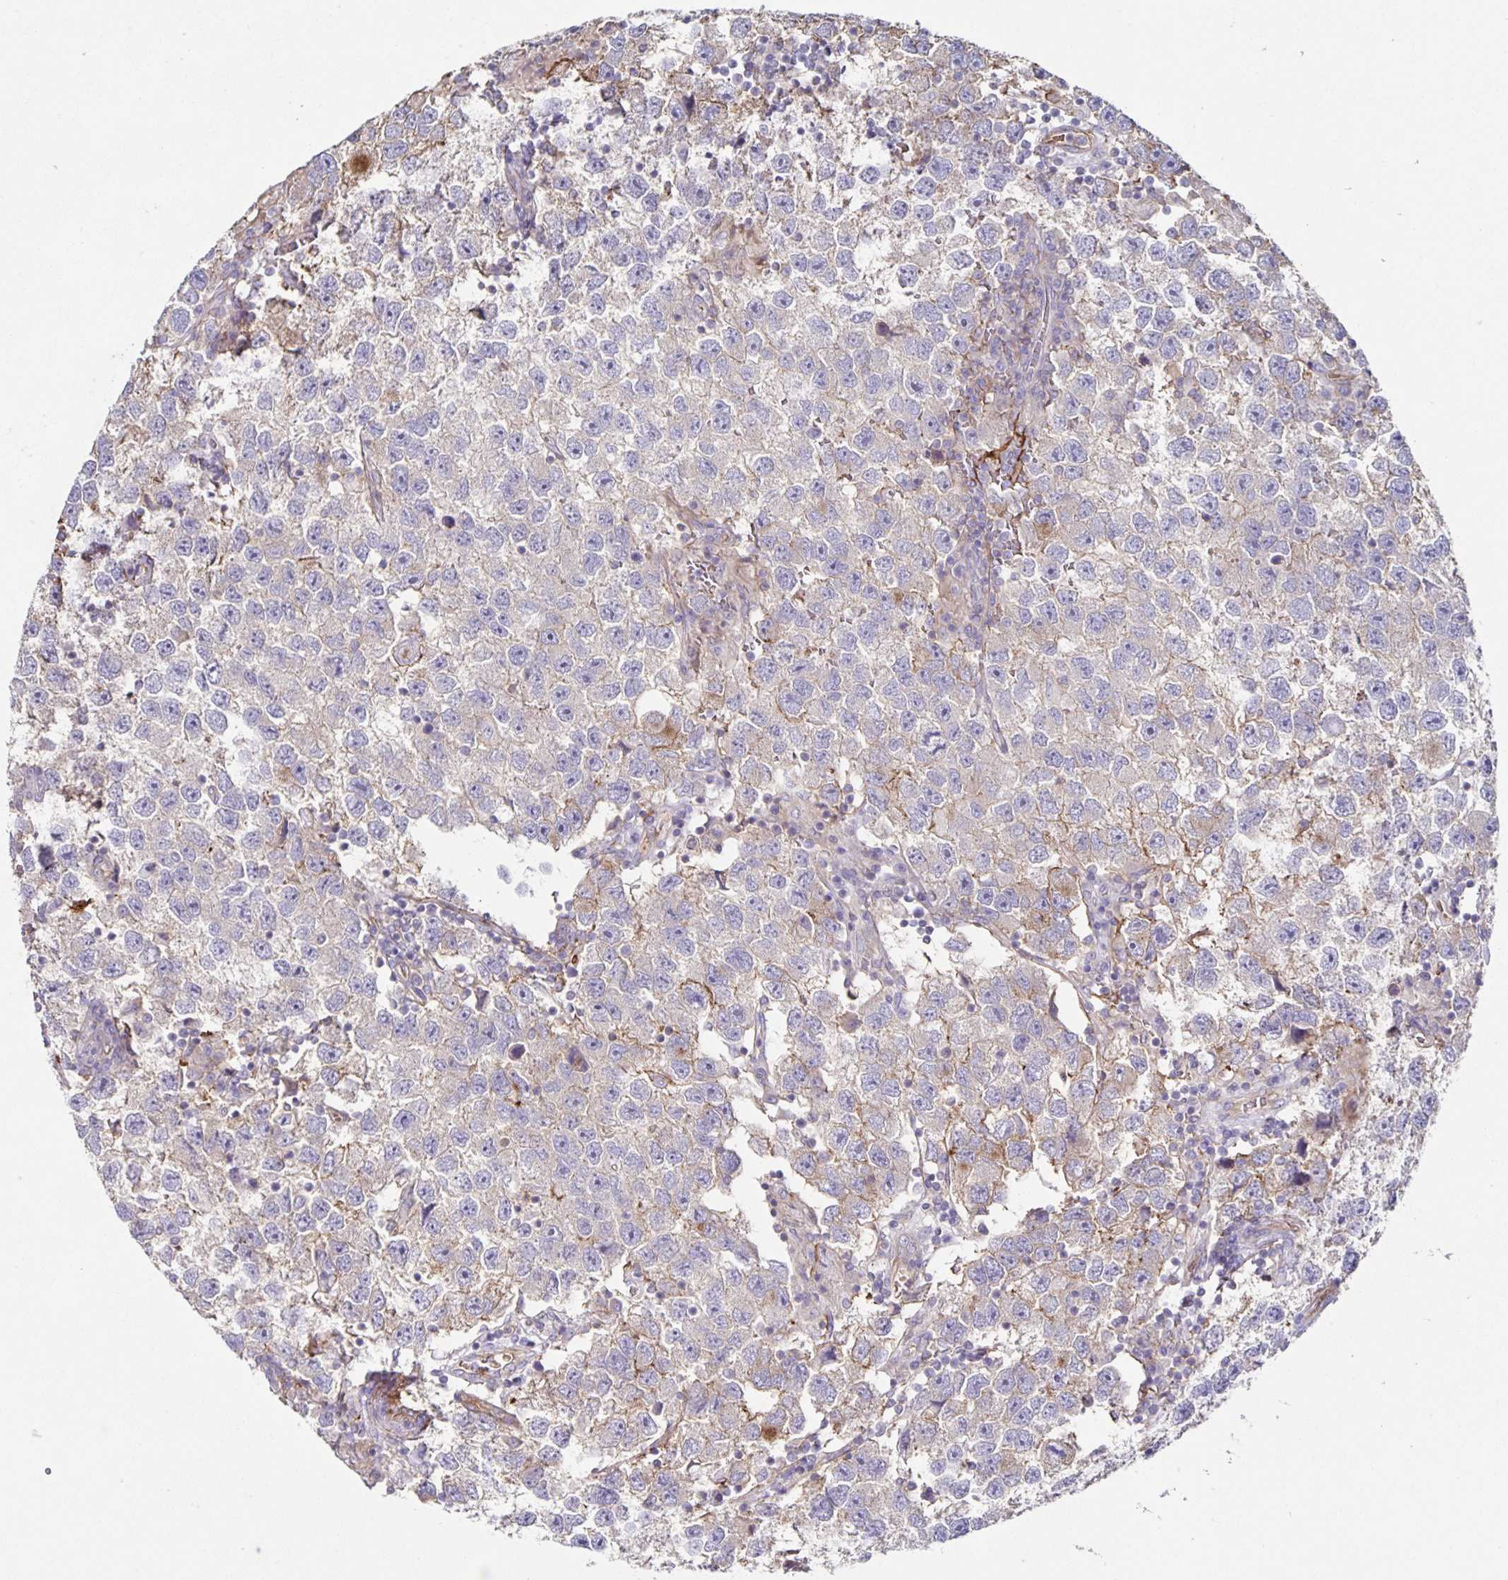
{"staining": {"intensity": "weak", "quantity": "<25%", "location": "cytoplasmic/membranous"}, "tissue": "testis cancer", "cell_type": "Tumor cells", "image_type": "cancer", "snomed": [{"axis": "morphology", "description": "Seminoma, NOS"}, {"axis": "topography", "description": "Testis"}], "caption": "Tumor cells show no significant expression in seminoma (testis).", "gene": "ITGA2", "patient": {"sex": "male", "age": 26}}